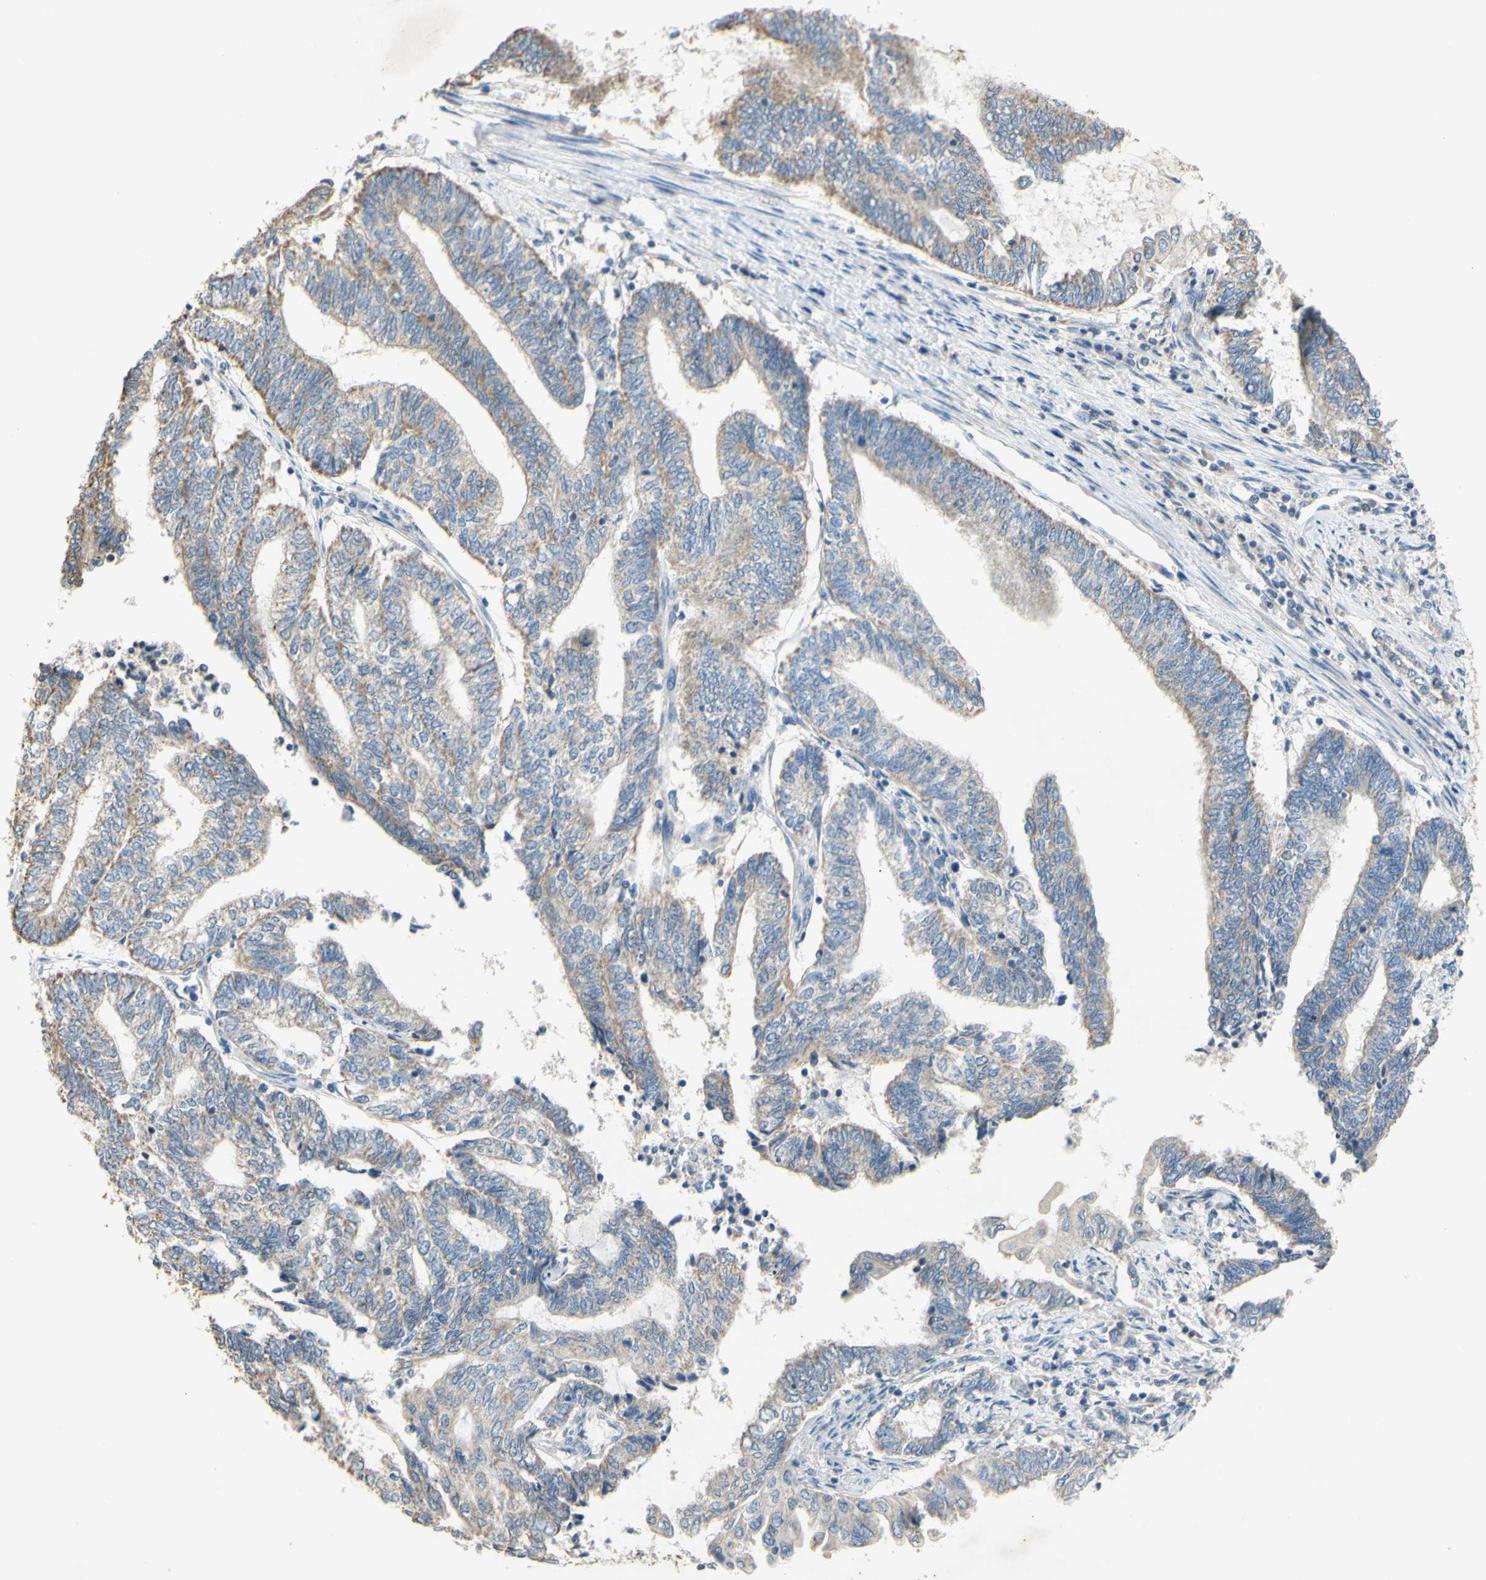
{"staining": {"intensity": "moderate", "quantity": "25%-75%", "location": "cytoplasmic/membranous"}, "tissue": "endometrial cancer", "cell_type": "Tumor cells", "image_type": "cancer", "snomed": [{"axis": "morphology", "description": "Adenocarcinoma, NOS"}, {"axis": "topography", "description": "Uterus"}, {"axis": "topography", "description": "Endometrium"}], "caption": "DAB (3,3'-diaminobenzidine) immunohistochemical staining of endometrial cancer demonstrates moderate cytoplasmic/membranous protein staining in about 25%-75% of tumor cells. (Brightfield microscopy of DAB IHC at high magnification).", "gene": "PTGIS", "patient": {"sex": "female", "age": 70}}